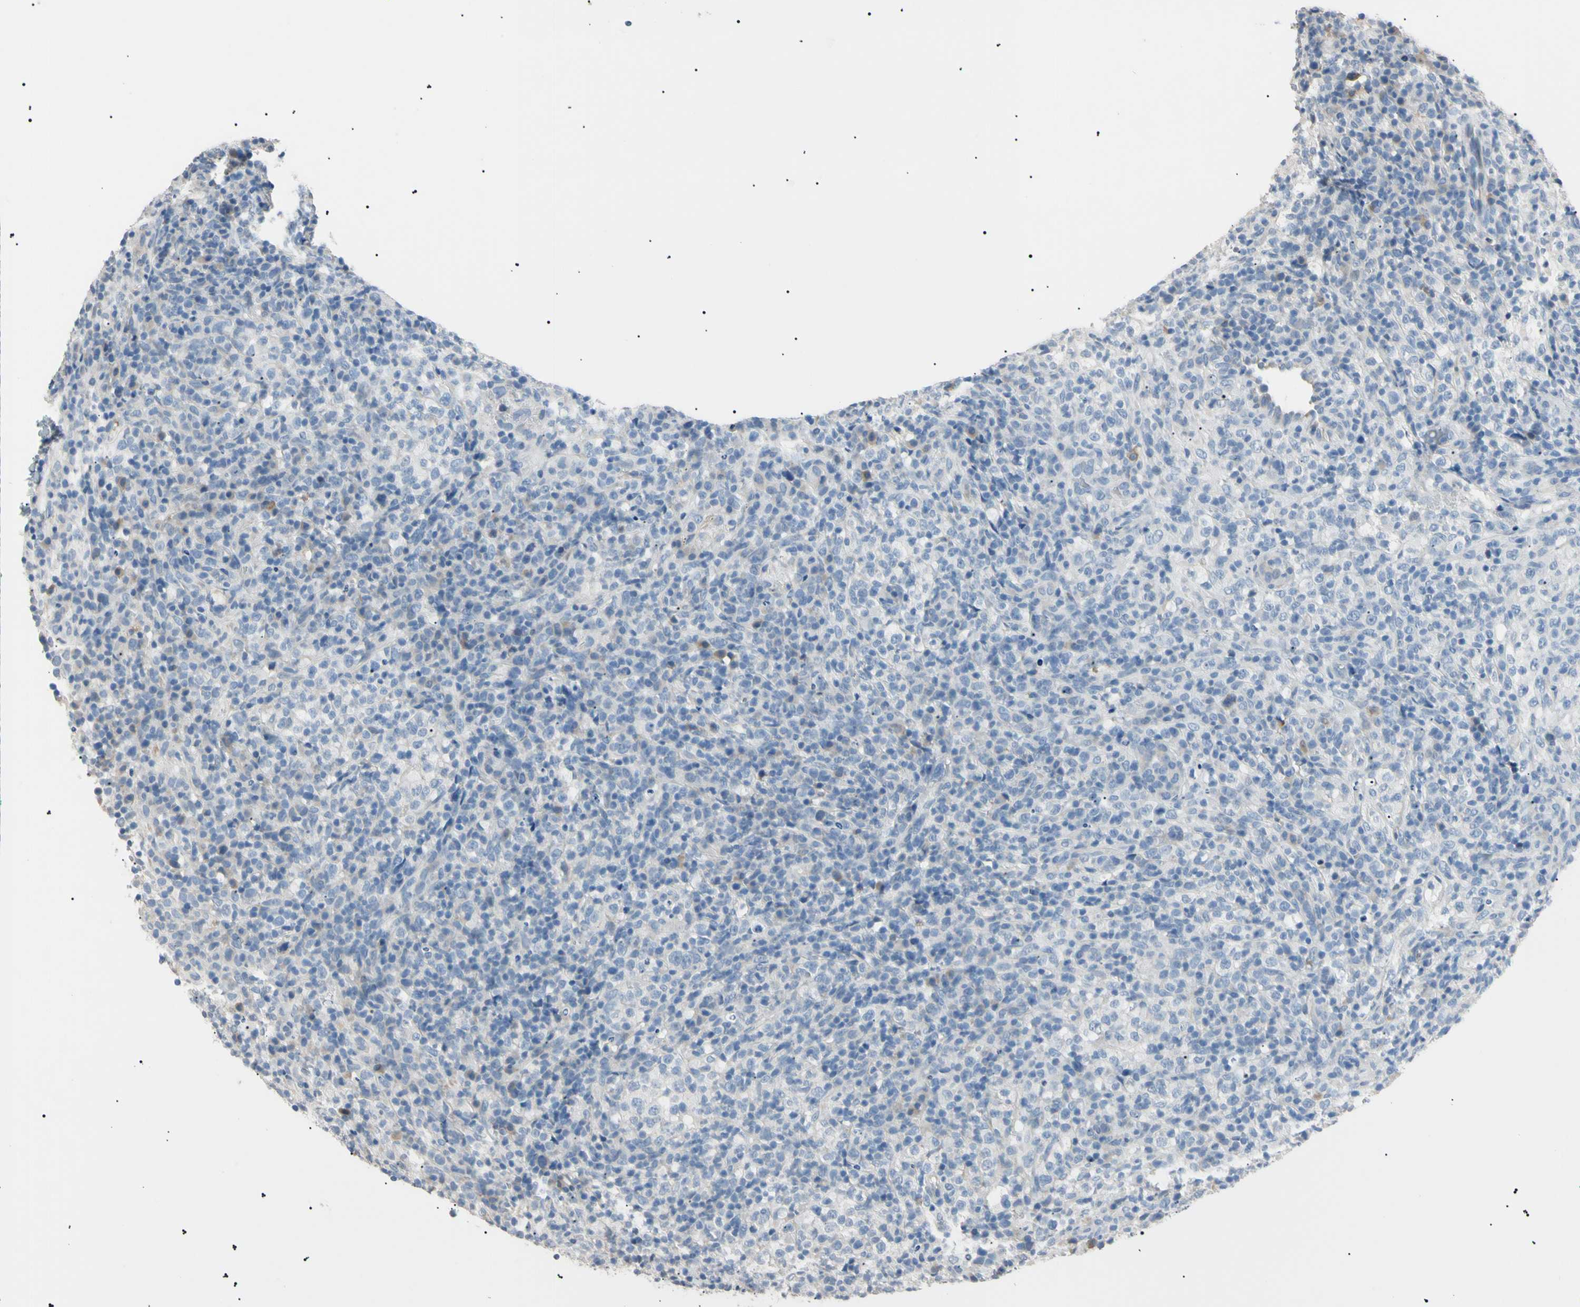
{"staining": {"intensity": "negative", "quantity": "none", "location": "none"}, "tissue": "lymphoma", "cell_type": "Tumor cells", "image_type": "cancer", "snomed": [{"axis": "morphology", "description": "Malignant lymphoma, non-Hodgkin's type, High grade"}, {"axis": "topography", "description": "Lymph node"}], "caption": "A histopathology image of high-grade malignant lymphoma, non-Hodgkin's type stained for a protein demonstrates no brown staining in tumor cells. Nuclei are stained in blue.", "gene": "CGB3", "patient": {"sex": "female", "age": 76}}